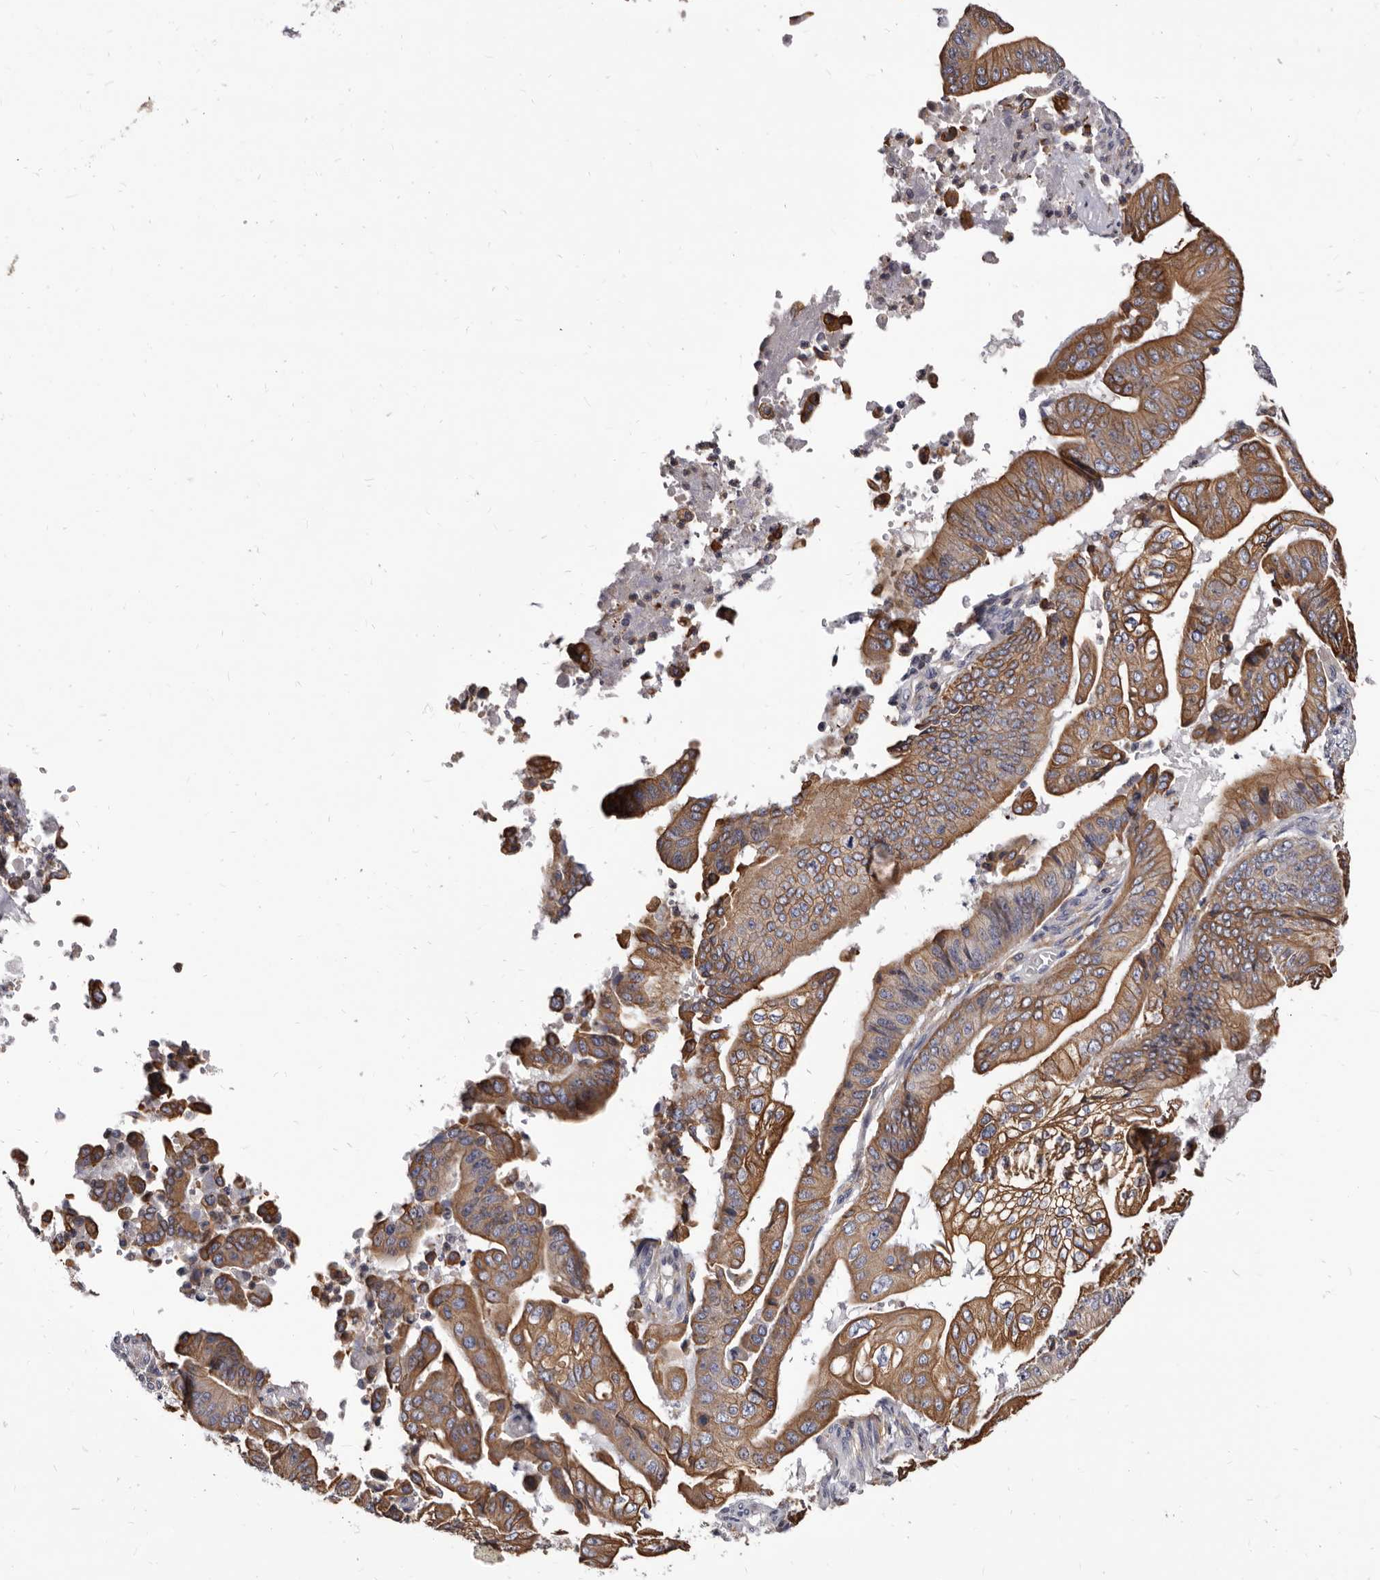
{"staining": {"intensity": "moderate", "quantity": ">75%", "location": "cytoplasmic/membranous"}, "tissue": "pancreatic cancer", "cell_type": "Tumor cells", "image_type": "cancer", "snomed": [{"axis": "morphology", "description": "Adenocarcinoma, NOS"}, {"axis": "topography", "description": "Pancreas"}], "caption": "The immunohistochemical stain shows moderate cytoplasmic/membranous staining in tumor cells of pancreatic cancer (adenocarcinoma) tissue.", "gene": "NIBAN1", "patient": {"sex": "female", "age": 77}}